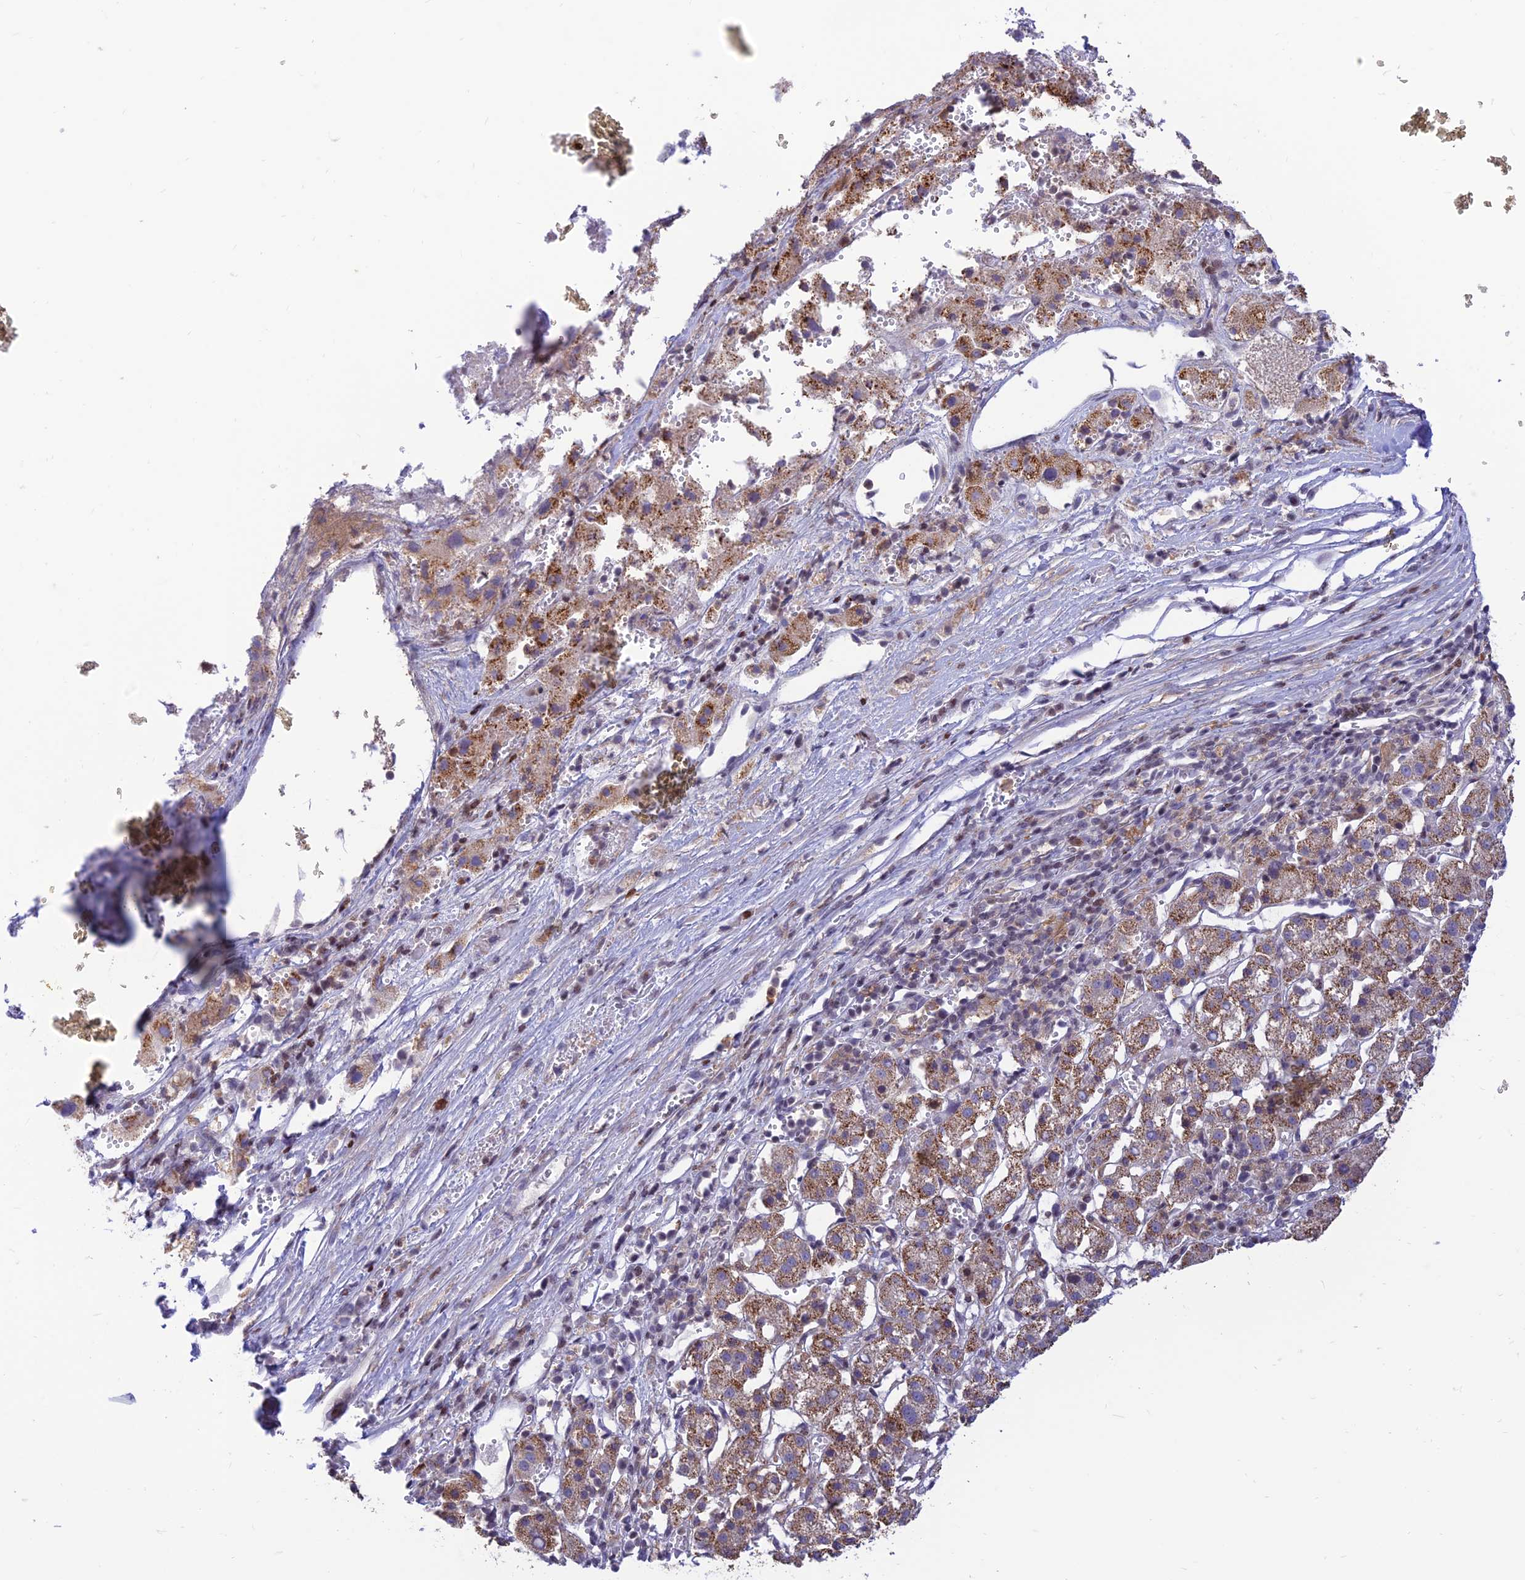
{"staining": {"intensity": "moderate", "quantity": ">75%", "location": "cytoplasmic/membranous"}, "tissue": "liver cancer", "cell_type": "Tumor cells", "image_type": "cancer", "snomed": [{"axis": "morphology", "description": "Carcinoma, Hepatocellular, NOS"}, {"axis": "topography", "description": "Liver"}], "caption": "Moderate cytoplasmic/membranous staining for a protein is seen in approximately >75% of tumor cells of liver cancer using immunohistochemistry.", "gene": "FAM186B", "patient": {"sex": "female", "age": 58}}